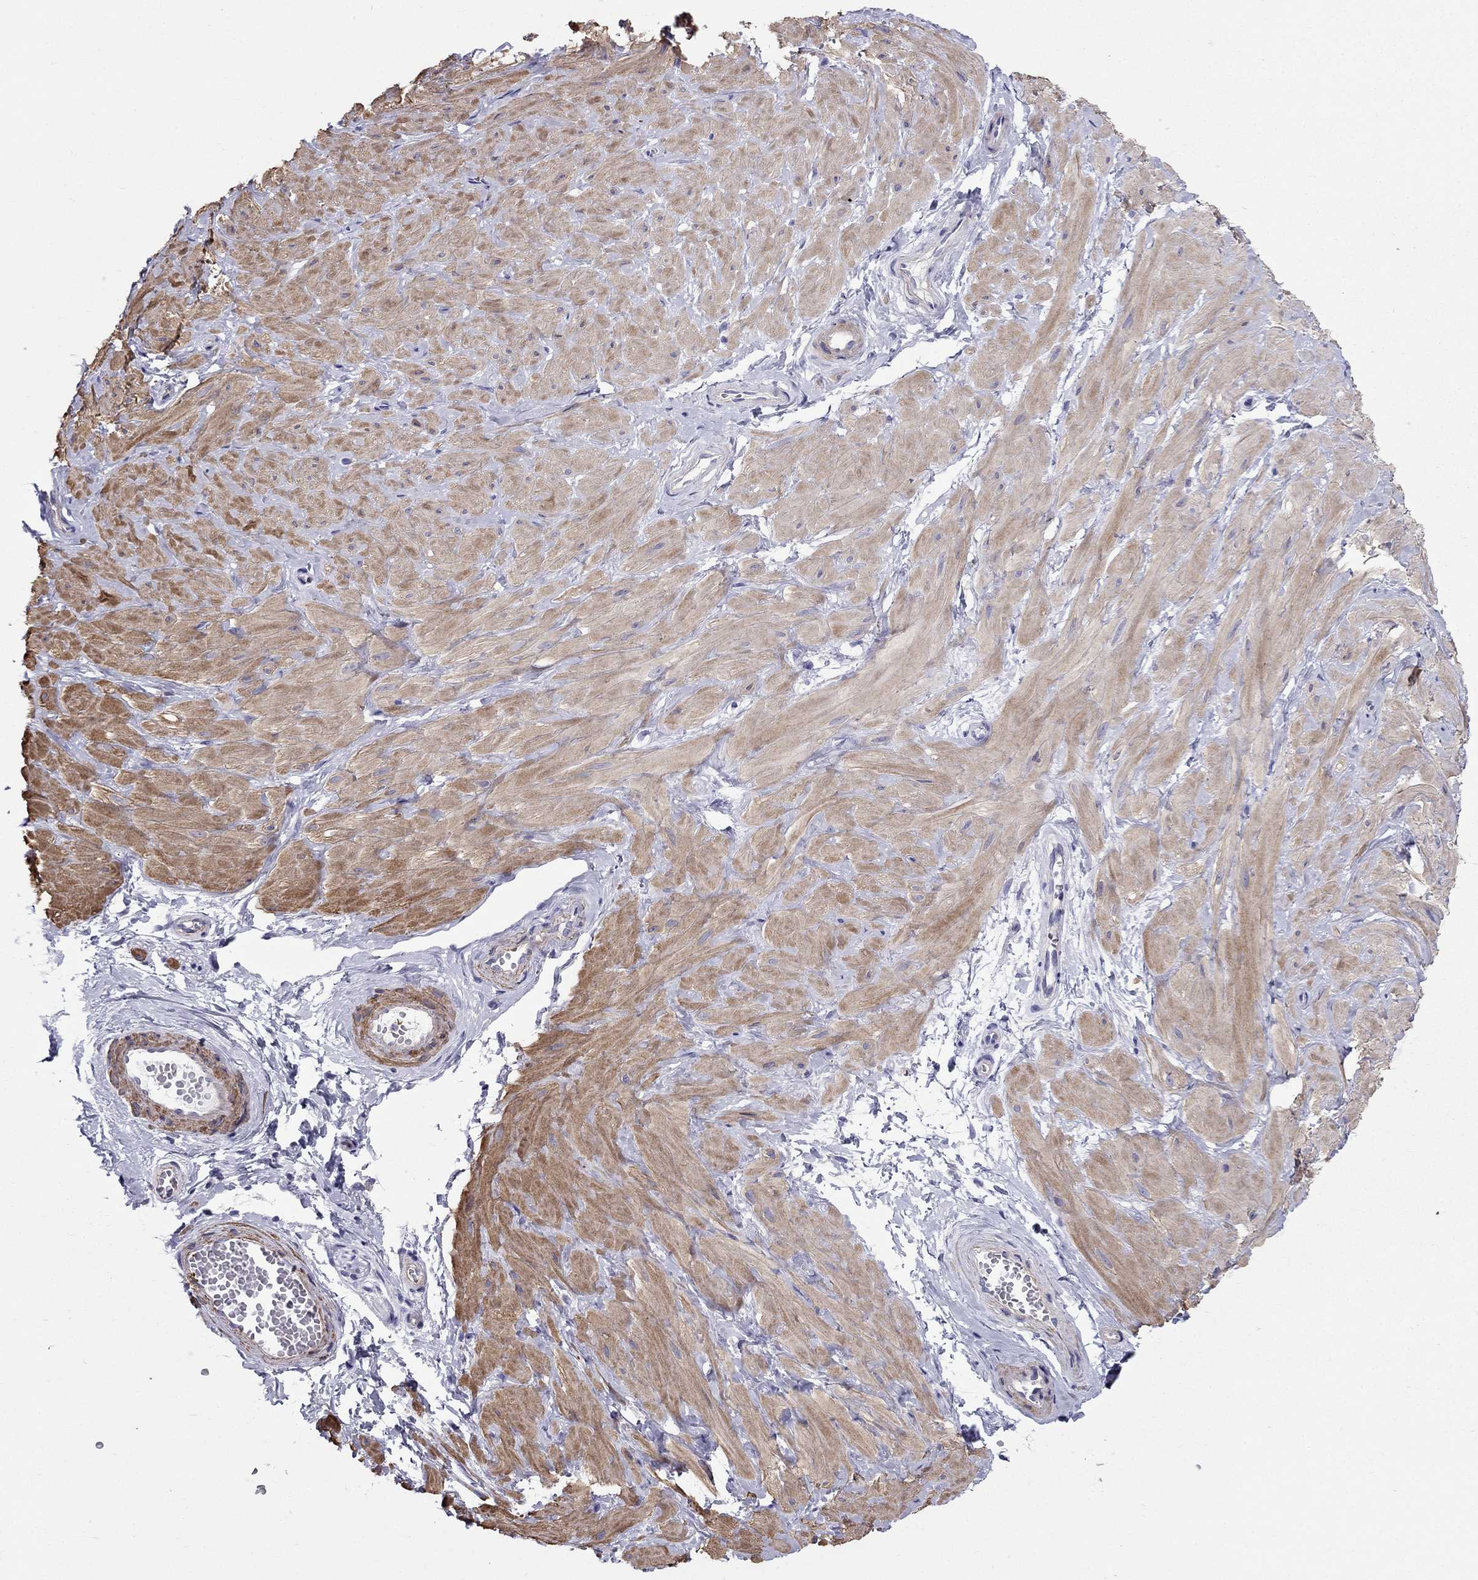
{"staining": {"intensity": "negative", "quantity": "none", "location": "none"}, "tissue": "adipose tissue", "cell_type": "Adipocytes", "image_type": "normal", "snomed": [{"axis": "morphology", "description": "Normal tissue, NOS"}, {"axis": "topography", "description": "Smooth muscle"}, {"axis": "topography", "description": "Peripheral nerve tissue"}], "caption": "Immunohistochemistry (IHC) micrograph of unremarkable human adipose tissue stained for a protein (brown), which reveals no expression in adipocytes.", "gene": "GPR50", "patient": {"sex": "male", "age": 22}}